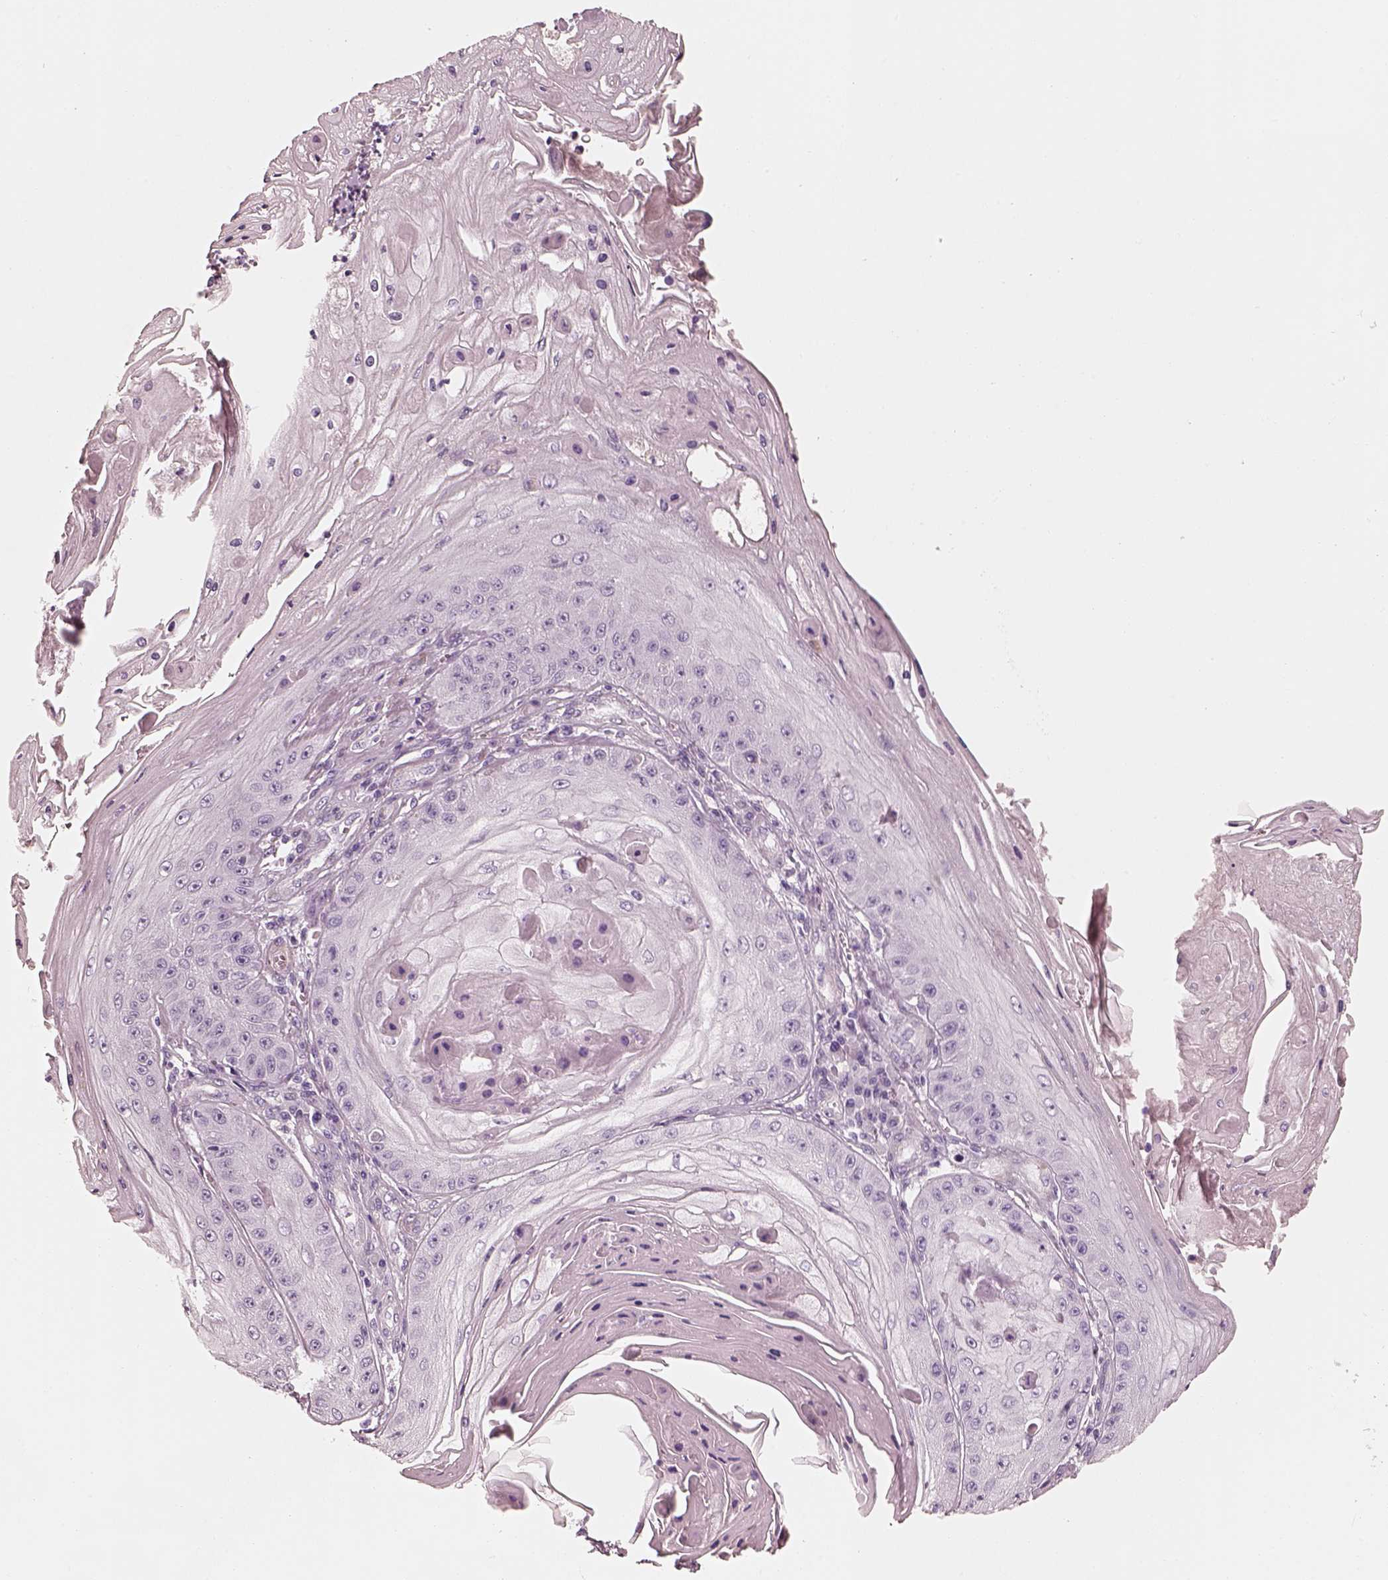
{"staining": {"intensity": "negative", "quantity": "none", "location": "none"}, "tissue": "skin cancer", "cell_type": "Tumor cells", "image_type": "cancer", "snomed": [{"axis": "morphology", "description": "Squamous cell carcinoma, NOS"}, {"axis": "topography", "description": "Skin"}], "caption": "High magnification brightfield microscopy of skin cancer stained with DAB (3,3'-diaminobenzidine) (brown) and counterstained with hematoxylin (blue): tumor cells show no significant staining. (DAB (3,3'-diaminobenzidine) immunohistochemistry with hematoxylin counter stain).", "gene": "RS1", "patient": {"sex": "male", "age": 70}}